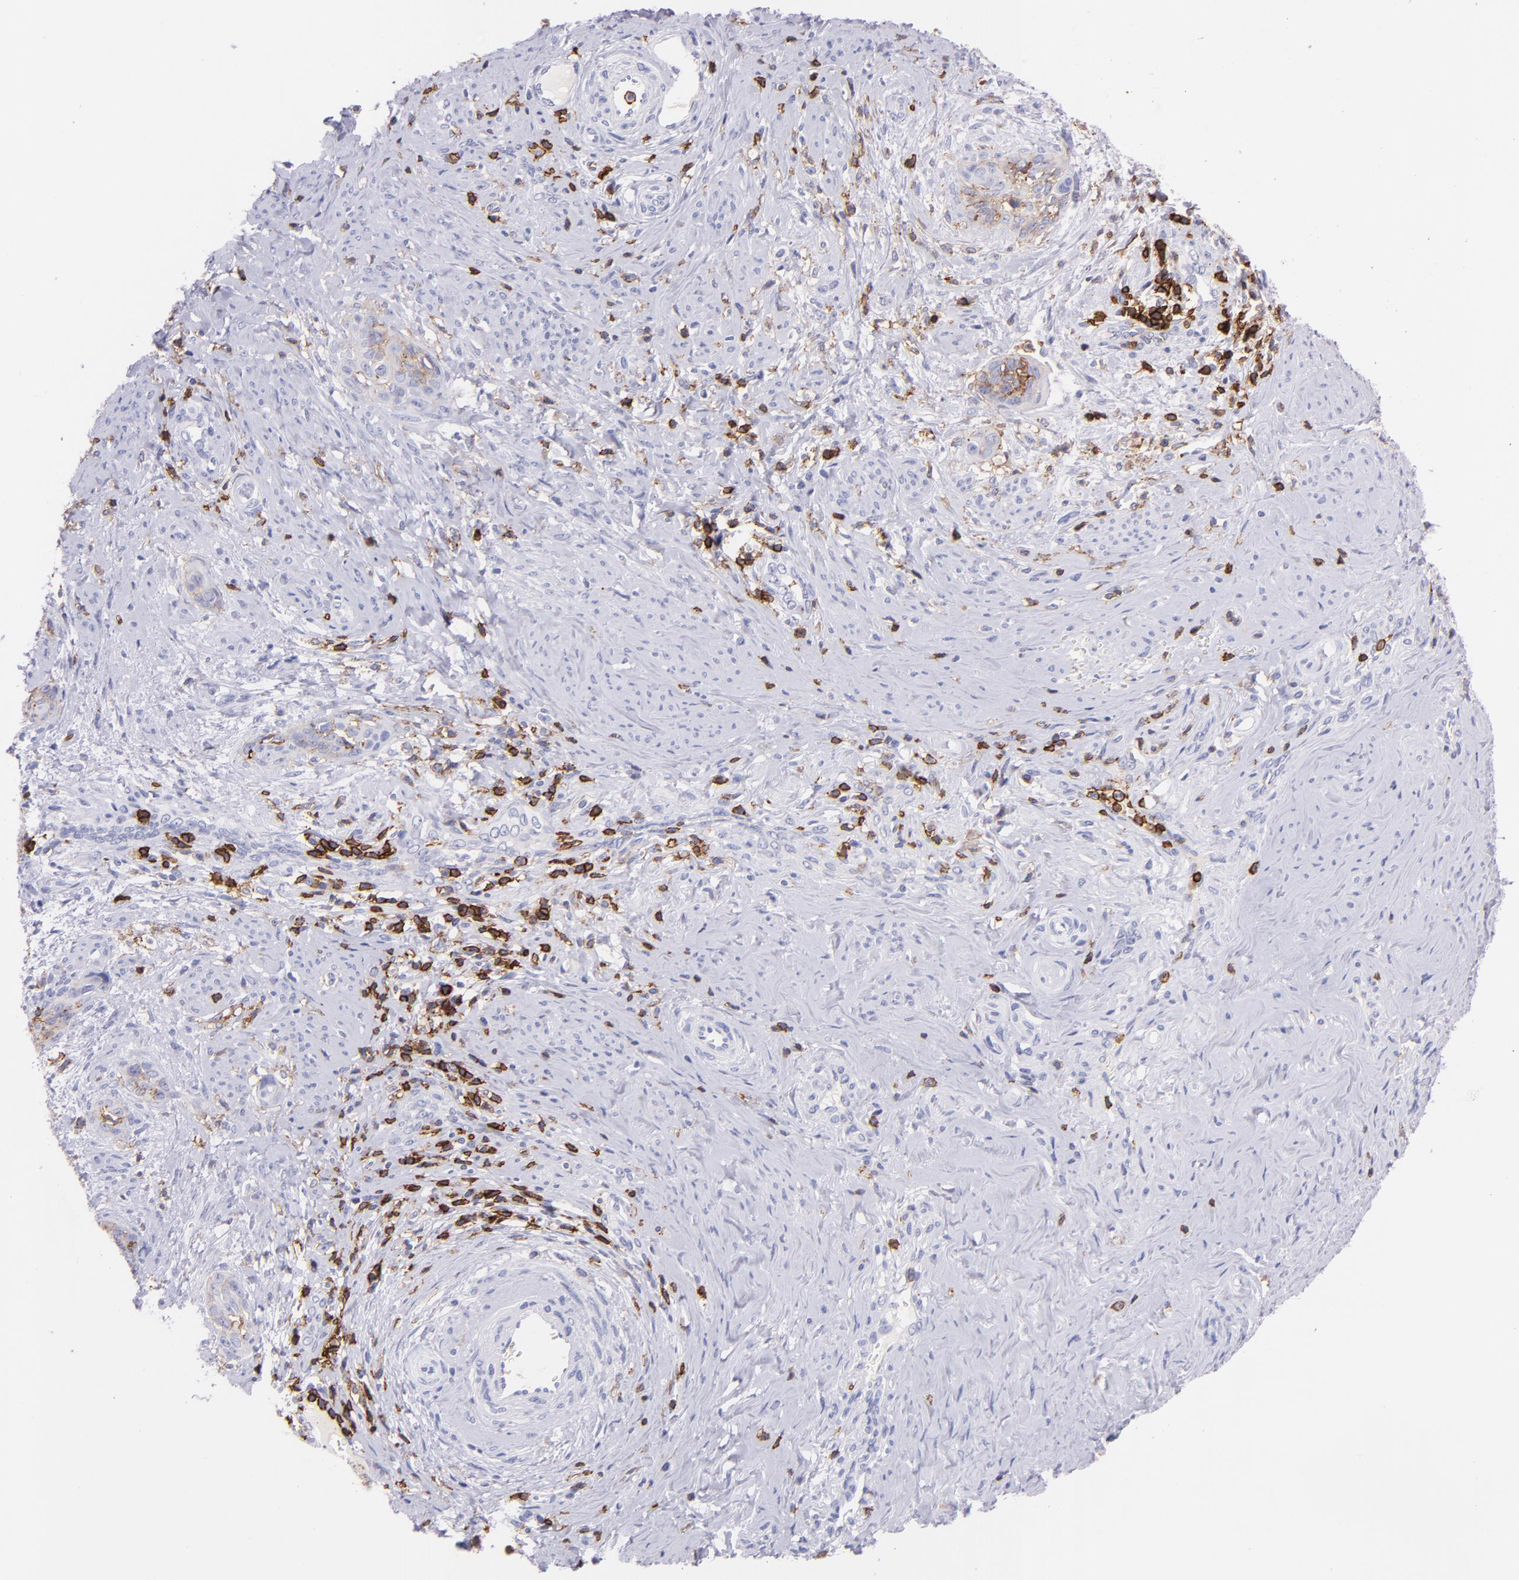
{"staining": {"intensity": "weak", "quantity": "<25%", "location": "cytoplasmic/membranous"}, "tissue": "cervical cancer", "cell_type": "Tumor cells", "image_type": "cancer", "snomed": [{"axis": "morphology", "description": "Squamous cell carcinoma, NOS"}, {"axis": "topography", "description": "Cervix"}], "caption": "Immunohistochemical staining of cervical cancer (squamous cell carcinoma) shows no significant positivity in tumor cells. The staining was performed using DAB to visualize the protein expression in brown, while the nuclei were stained in blue with hematoxylin (Magnification: 20x).", "gene": "SPN", "patient": {"sex": "female", "age": 33}}